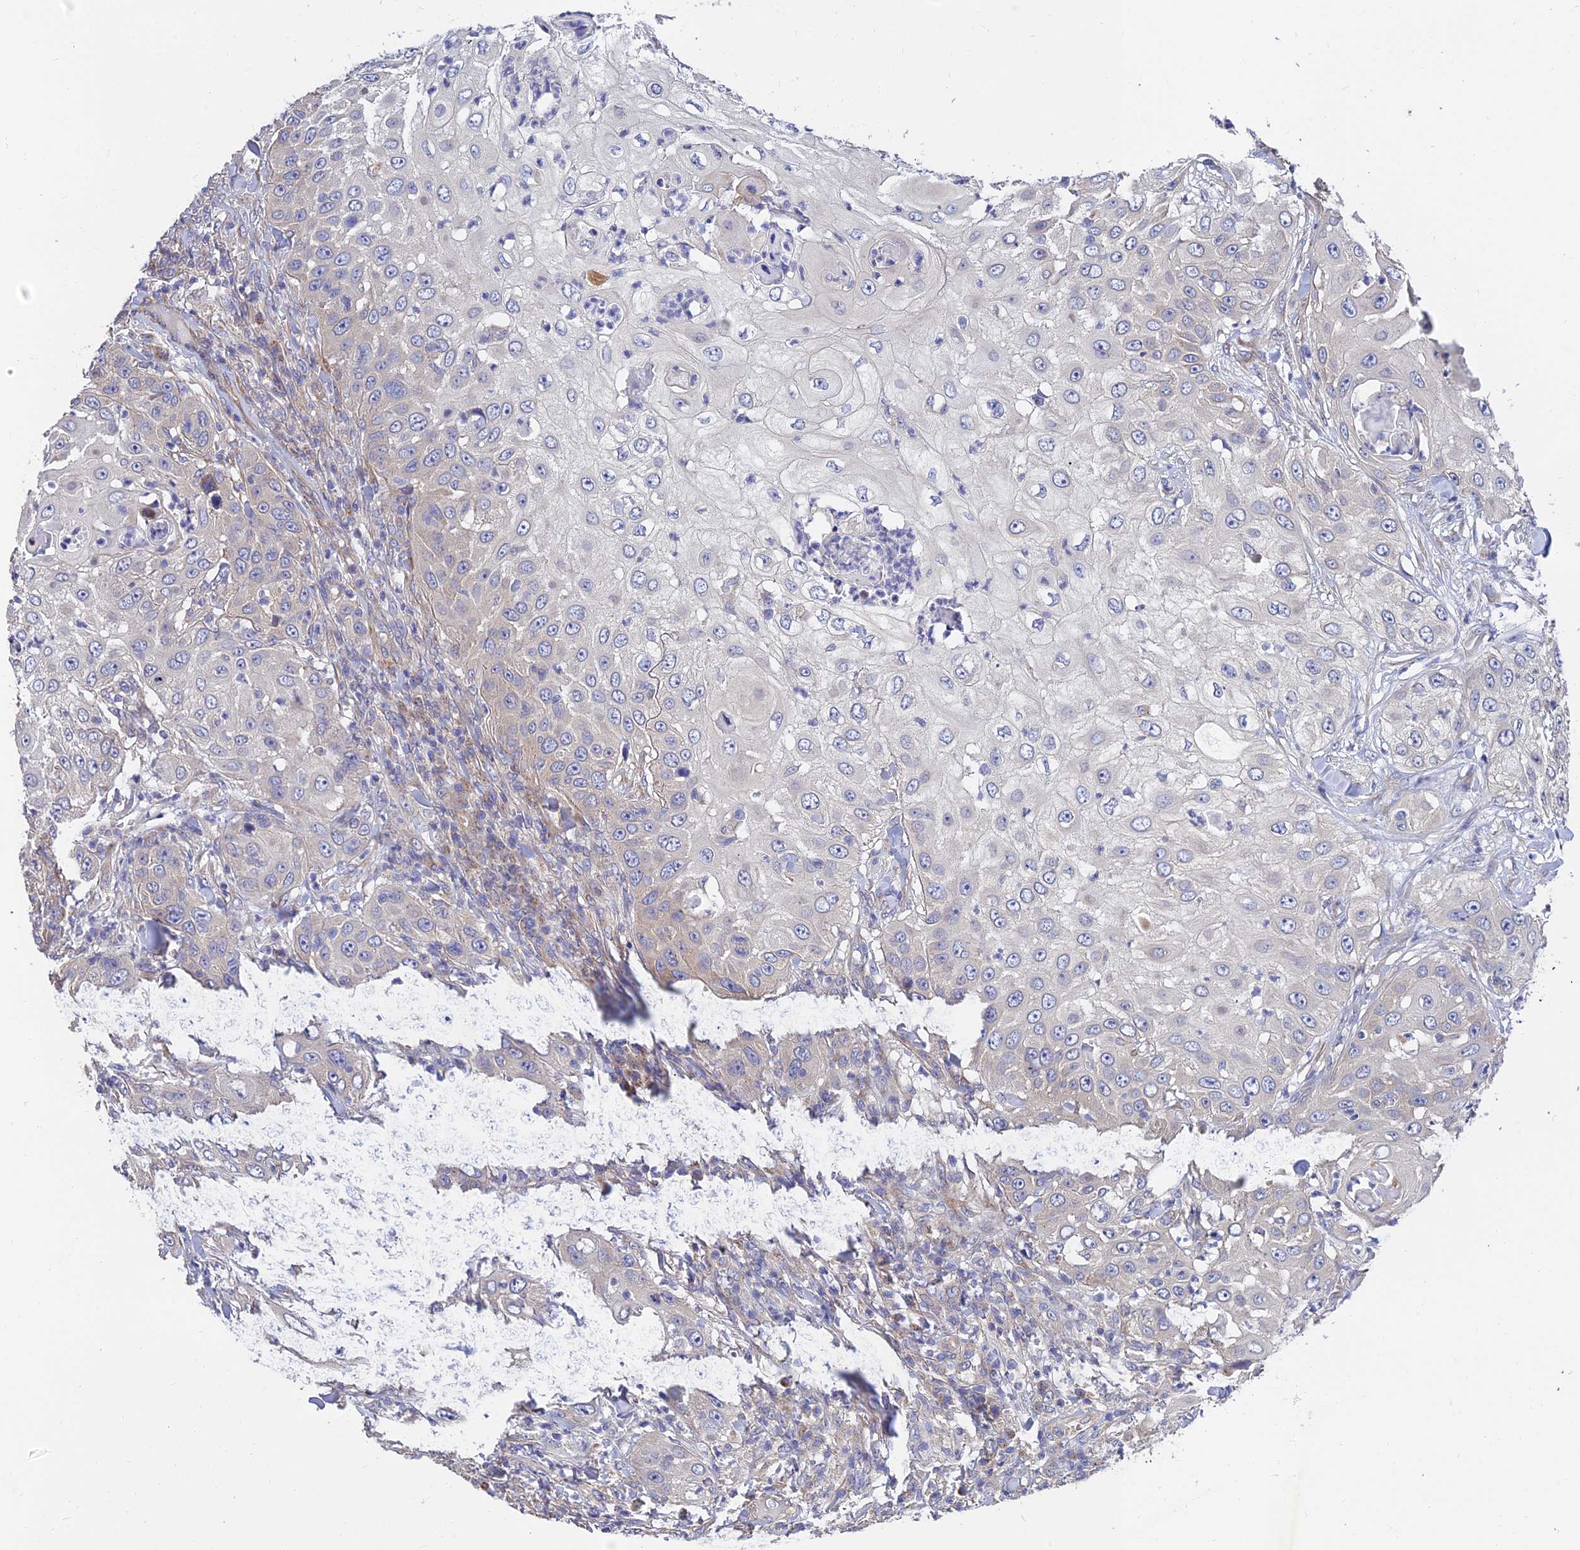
{"staining": {"intensity": "negative", "quantity": "none", "location": "none"}, "tissue": "skin cancer", "cell_type": "Tumor cells", "image_type": "cancer", "snomed": [{"axis": "morphology", "description": "Squamous cell carcinoma, NOS"}, {"axis": "topography", "description": "Skin"}], "caption": "IHC photomicrograph of skin cancer stained for a protein (brown), which shows no expression in tumor cells.", "gene": "ARL8B", "patient": {"sex": "female", "age": 44}}